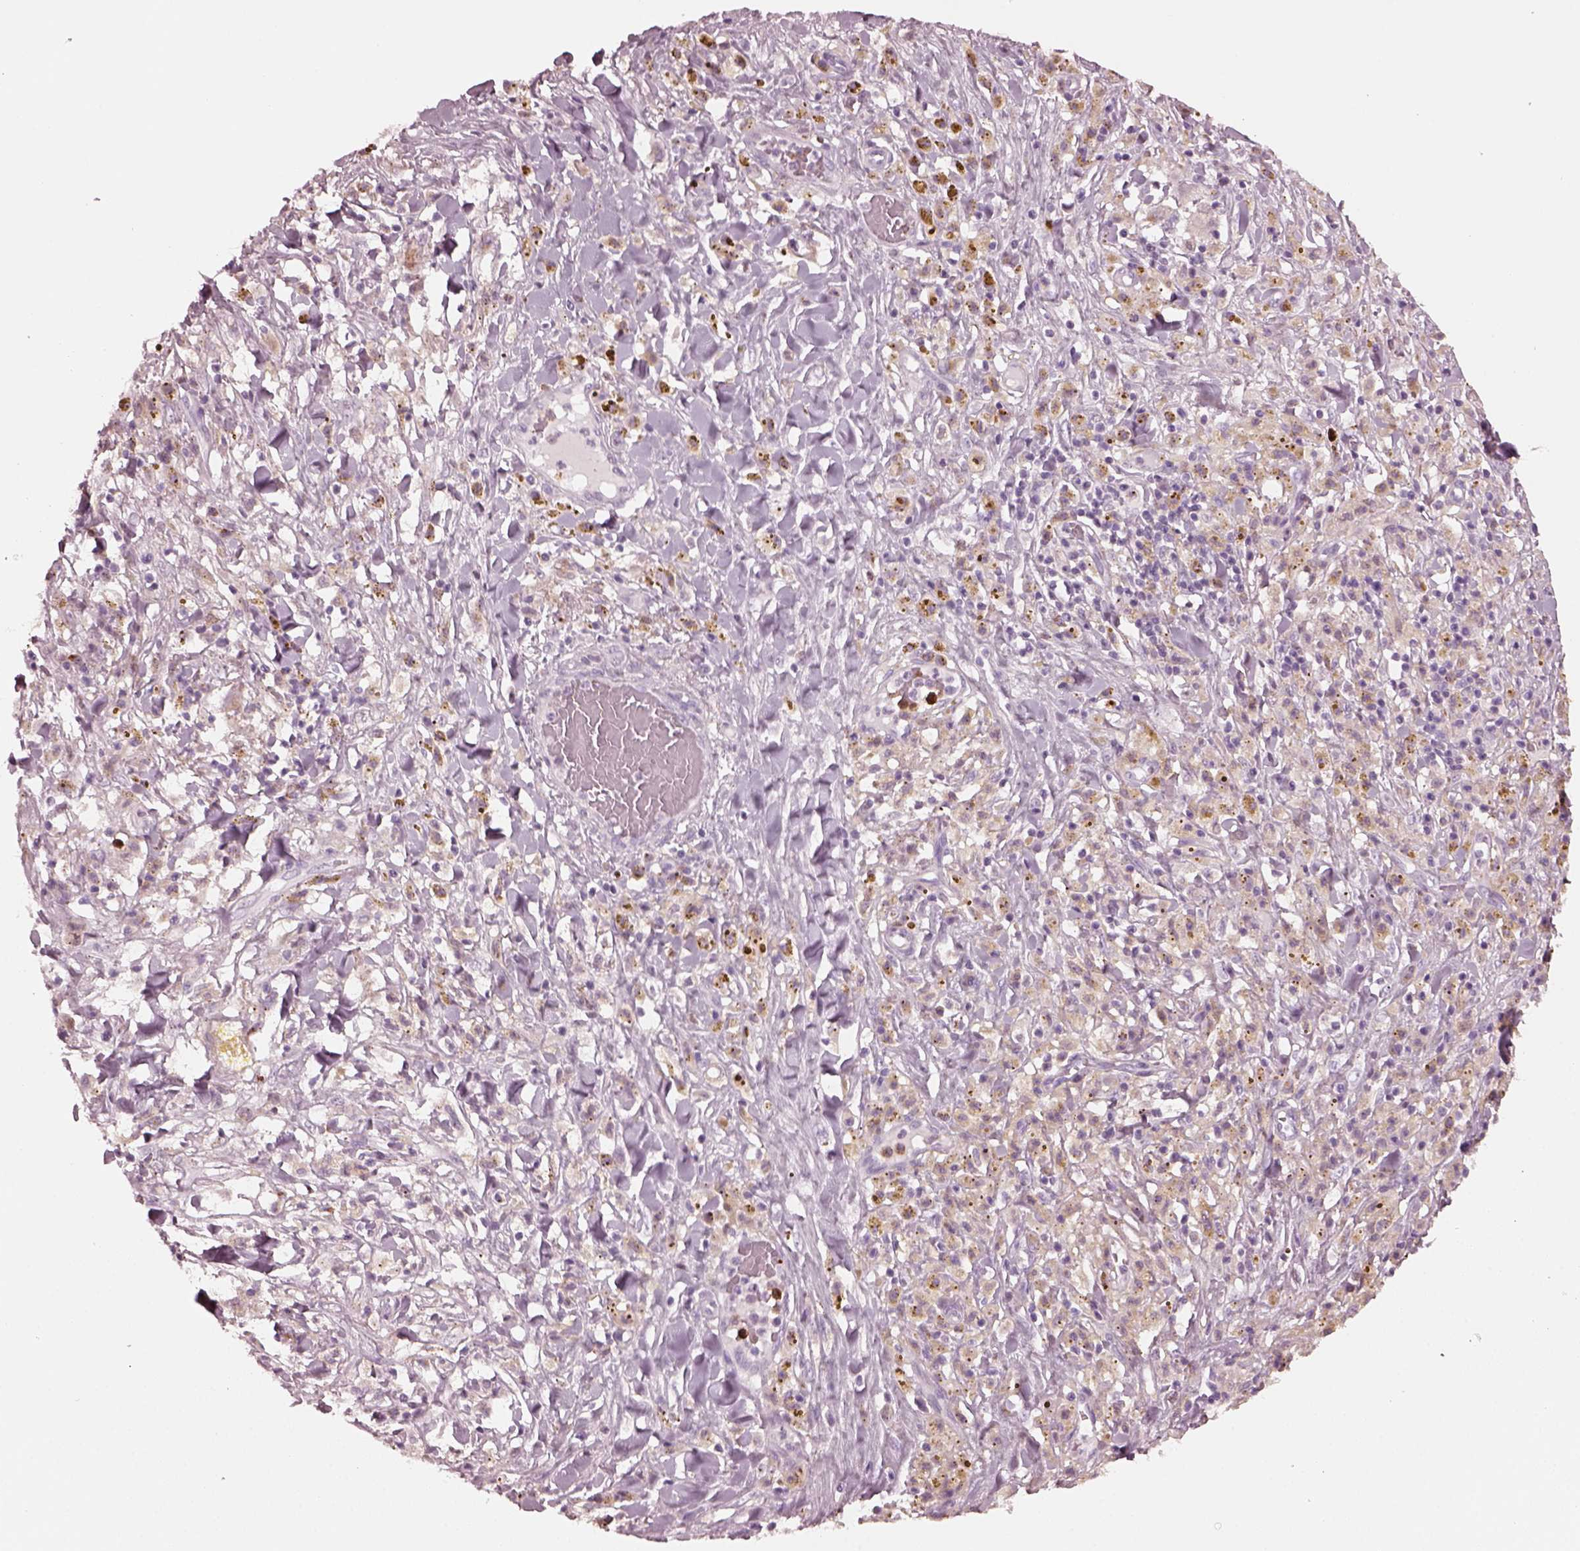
{"staining": {"intensity": "weak", "quantity": "<25%", "location": "cytoplasmic/membranous"}, "tissue": "melanoma", "cell_type": "Tumor cells", "image_type": "cancer", "snomed": [{"axis": "morphology", "description": "Malignant melanoma, NOS"}, {"axis": "topography", "description": "Skin"}], "caption": "A high-resolution histopathology image shows IHC staining of melanoma, which shows no significant positivity in tumor cells.", "gene": "SLAMF8", "patient": {"sex": "female", "age": 91}}